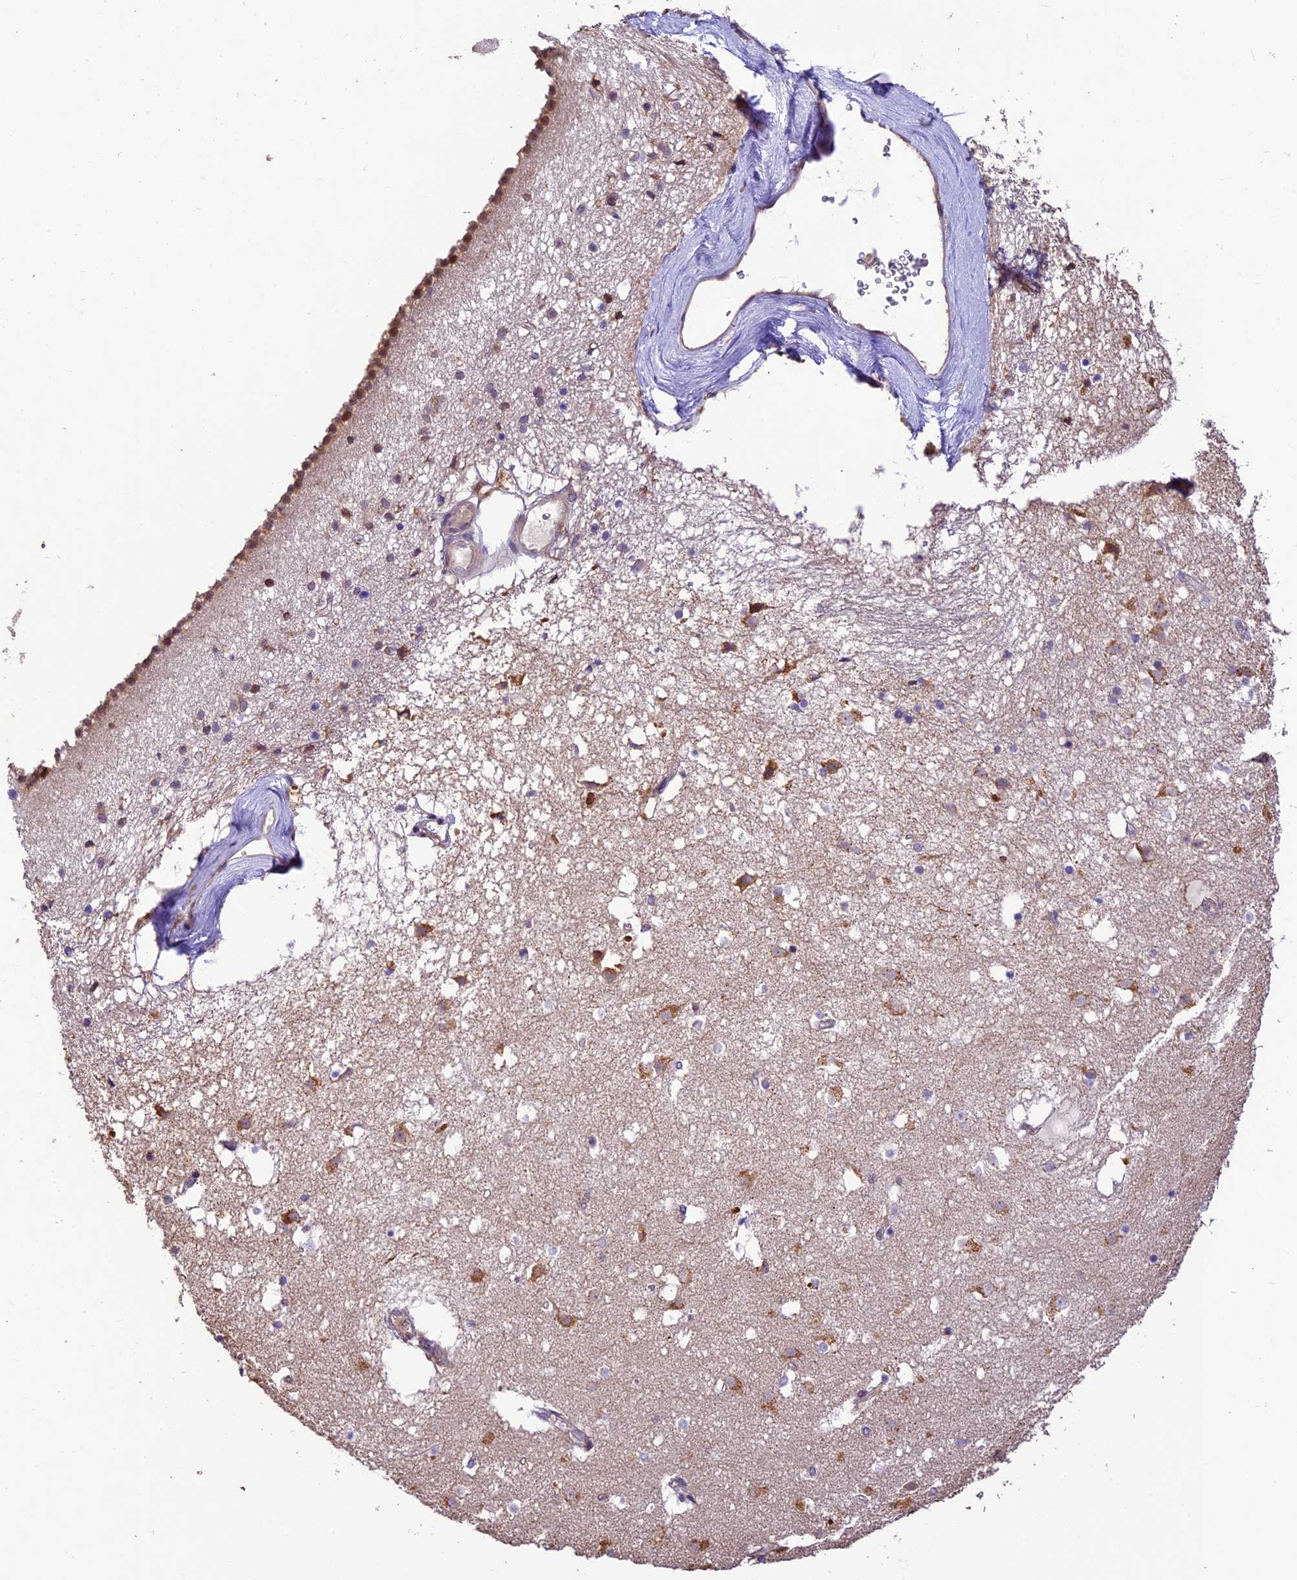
{"staining": {"intensity": "weak", "quantity": "<25%", "location": "cytoplasmic/membranous"}, "tissue": "caudate", "cell_type": "Glial cells", "image_type": "normal", "snomed": [{"axis": "morphology", "description": "Normal tissue, NOS"}, {"axis": "topography", "description": "Lateral ventricle wall"}], "caption": "An IHC micrograph of normal caudate is shown. There is no staining in glial cells of caudate. (DAB immunohistochemistry (IHC) visualized using brightfield microscopy, high magnification).", "gene": "DGKH", "patient": {"sex": "male", "age": 70}}